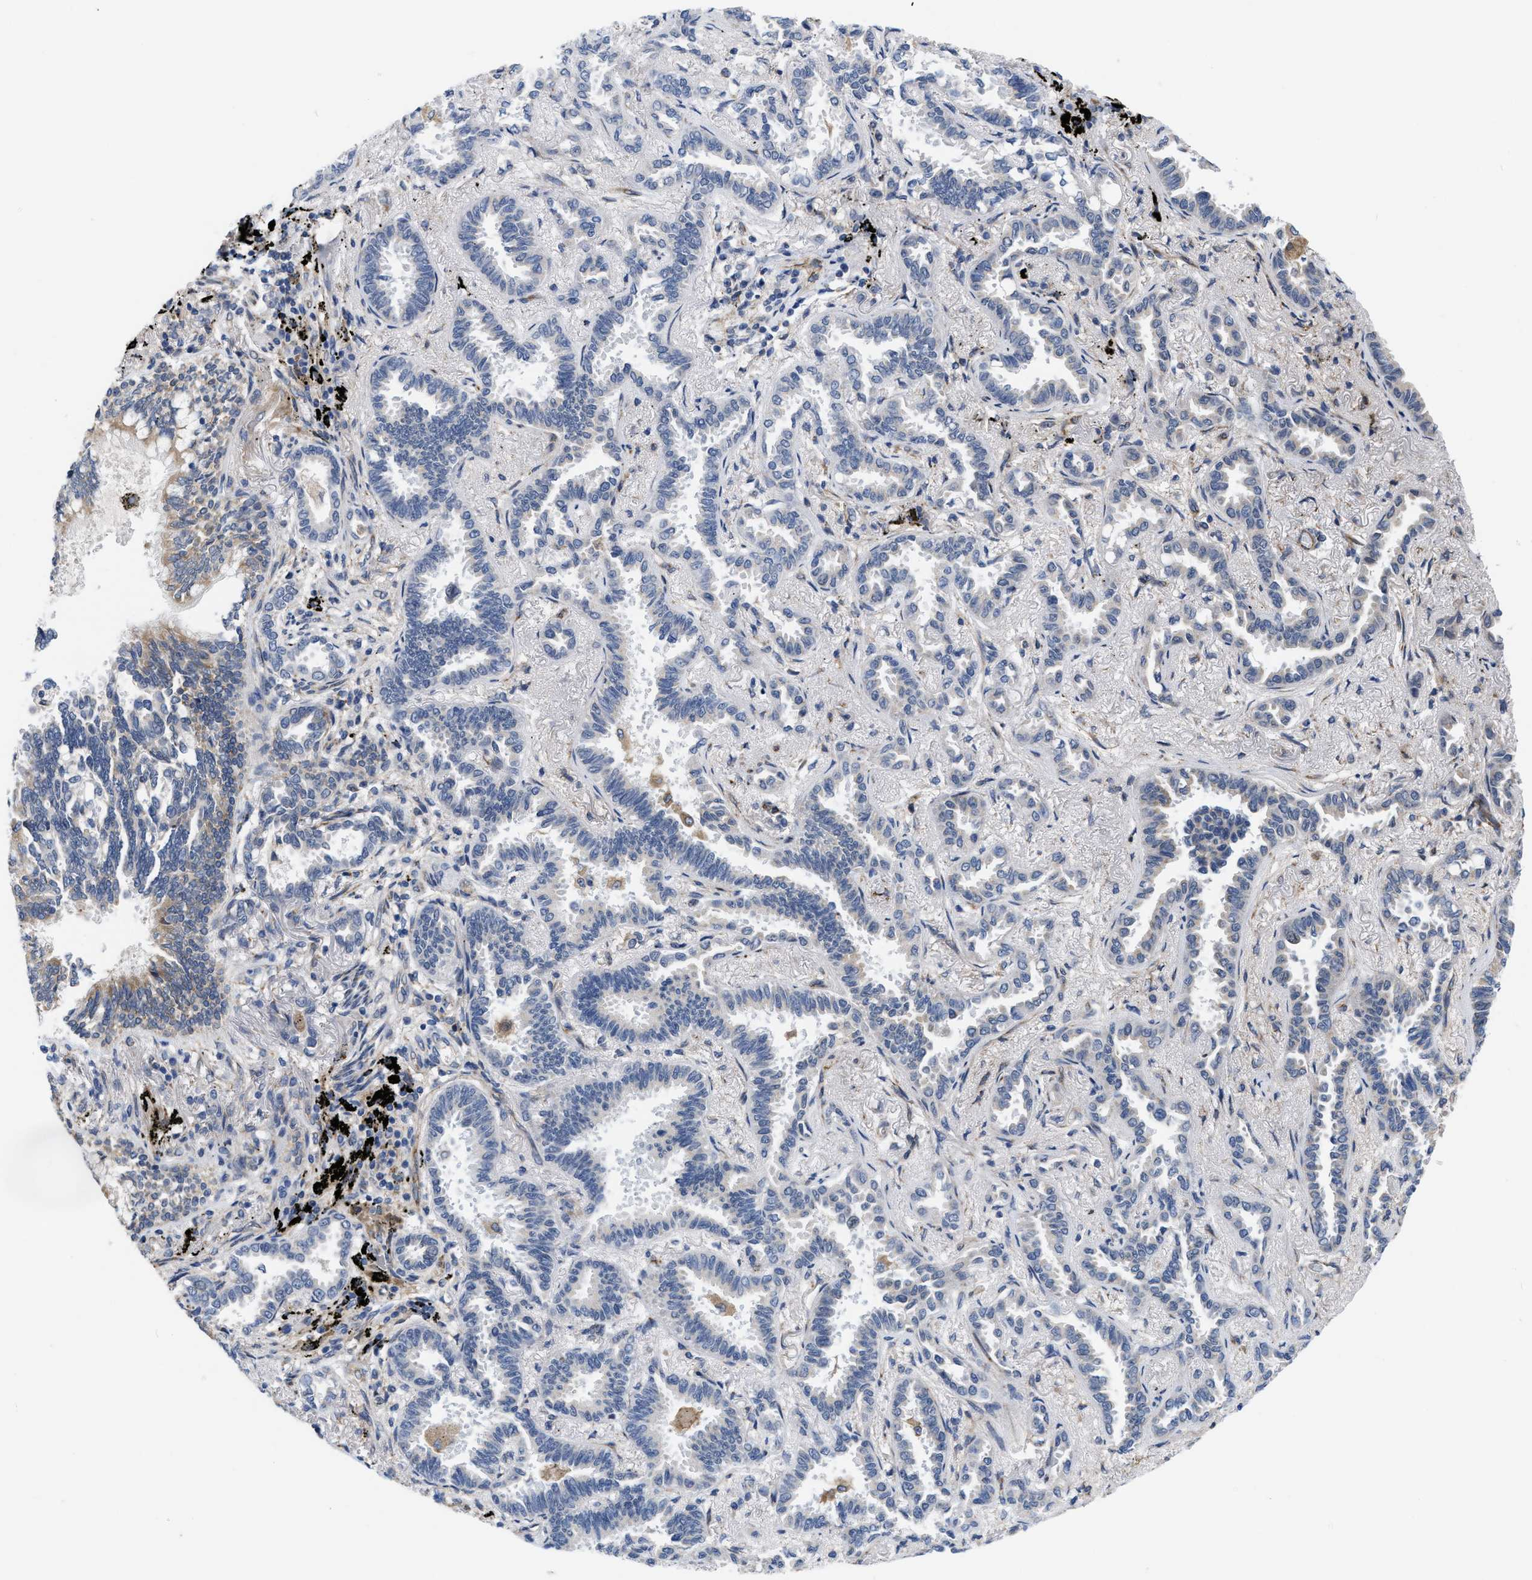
{"staining": {"intensity": "negative", "quantity": "none", "location": "none"}, "tissue": "lung cancer", "cell_type": "Tumor cells", "image_type": "cancer", "snomed": [{"axis": "morphology", "description": "Adenocarcinoma, NOS"}, {"axis": "topography", "description": "Lung"}], "caption": "Immunohistochemistry (IHC) image of neoplastic tissue: lung cancer (adenocarcinoma) stained with DAB demonstrates no significant protein staining in tumor cells. The staining is performed using DAB (3,3'-diaminobenzidine) brown chromogen with nuclei counter-stained in using hematoxylin.", "gene": "EOGT", "patient": {"sex": "male", "age": 59}}